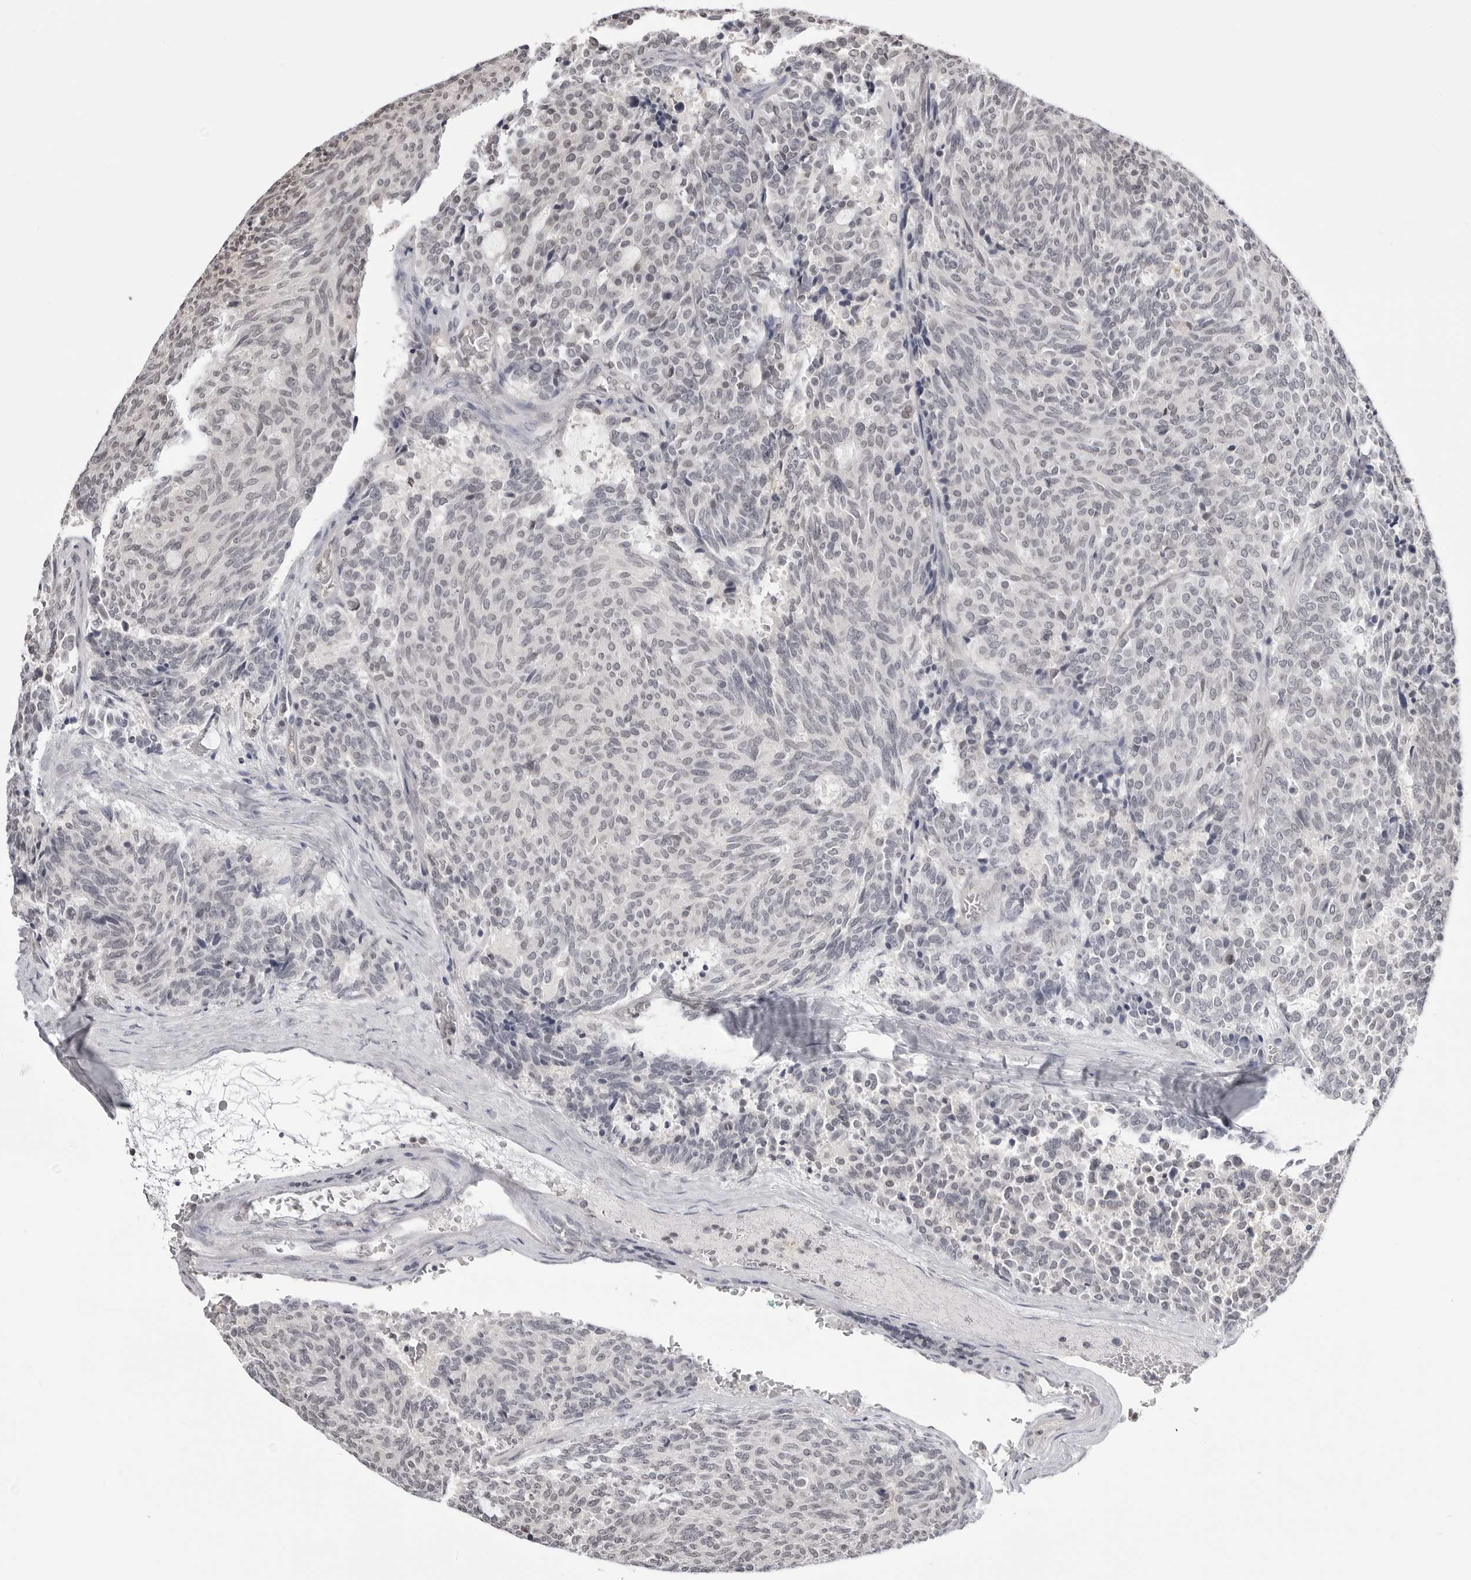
{"staining": {"intensity": "weak", "quantity": "<25%", "location": "nuclear"}, "tissue": "carcinoid", "cell_type": "Tumor cells", "image_type": "cancer", "snomed": [{"axis": "morphology", "description": "Carcinoid, malignant, NOS"}, {"axis": "topography", "description": "Pancreas"}], "caption": "Immunohistochemistry (IHC) photomicrograph of carcinoid (malignant) stained for a protein (brown), which reveals no expression in tumor cells. (DAB immunohistochemistry (IHC) with hematoxylin counter stain).", "gene": "YWHAG", "patient": {"sex": "female", "age": 54}}